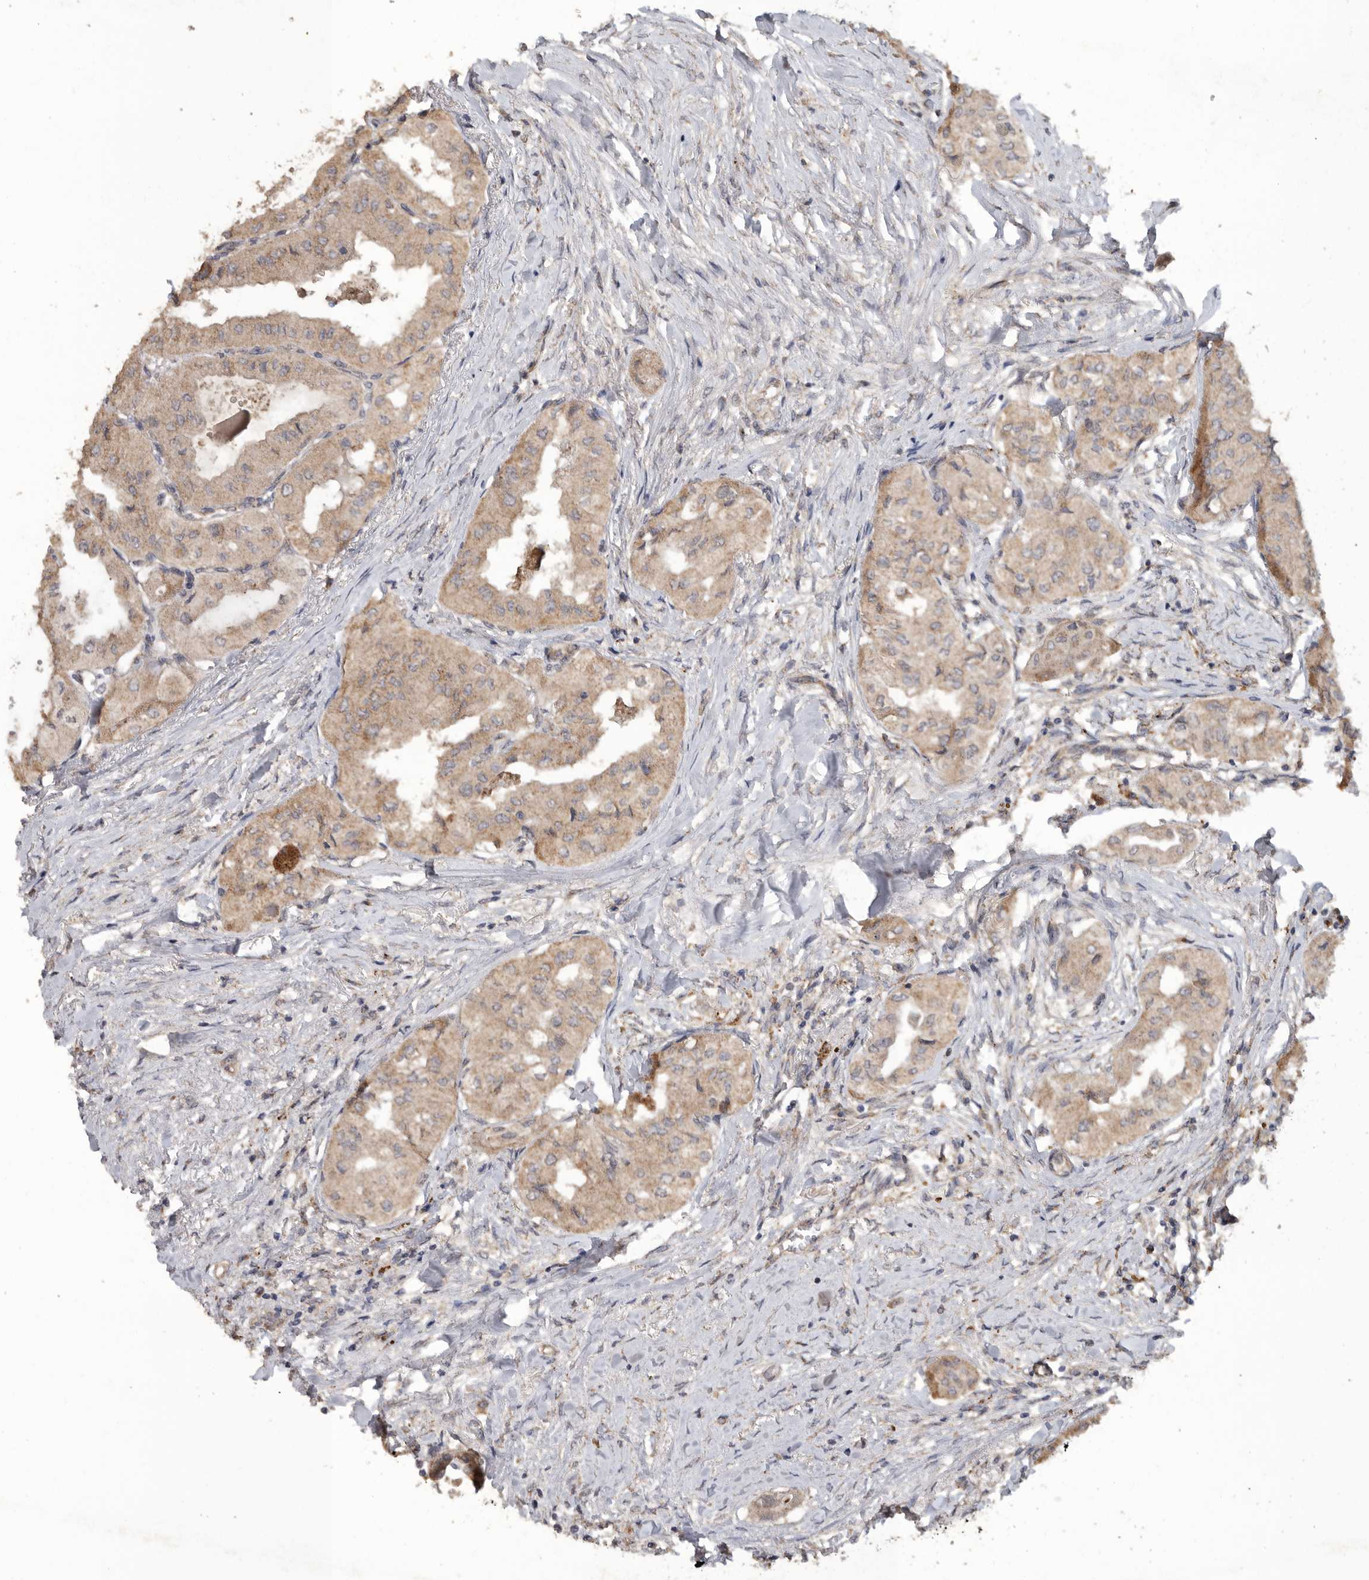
{"staining": {"intensity": "weak", "quantity": ">75%", "location": "cytoplasmic/membranous"}, "tissue": "thyroid cancer", "cell_type": "Tumor cells", "image_type": "cancer", "snomed": [{"axis": "morphology", "description": "Papillary adenocarcinoma, NOS"}, {"axis": "topography", "description": "Thyroid gland"}], "caption": "Immunohistochemical staining of thyroid cancer (papillary adenocarcinoma) exhibits low levels of weak cytoplasmic/membranous staining in about >75% of tumor cells. (DAB (3,3'-diaminobenzidine) IHC, brown staining for protein, blue staining for nuclei).", "gene": "PODXL2", "patient": {"sex": "female", "age": 59}}